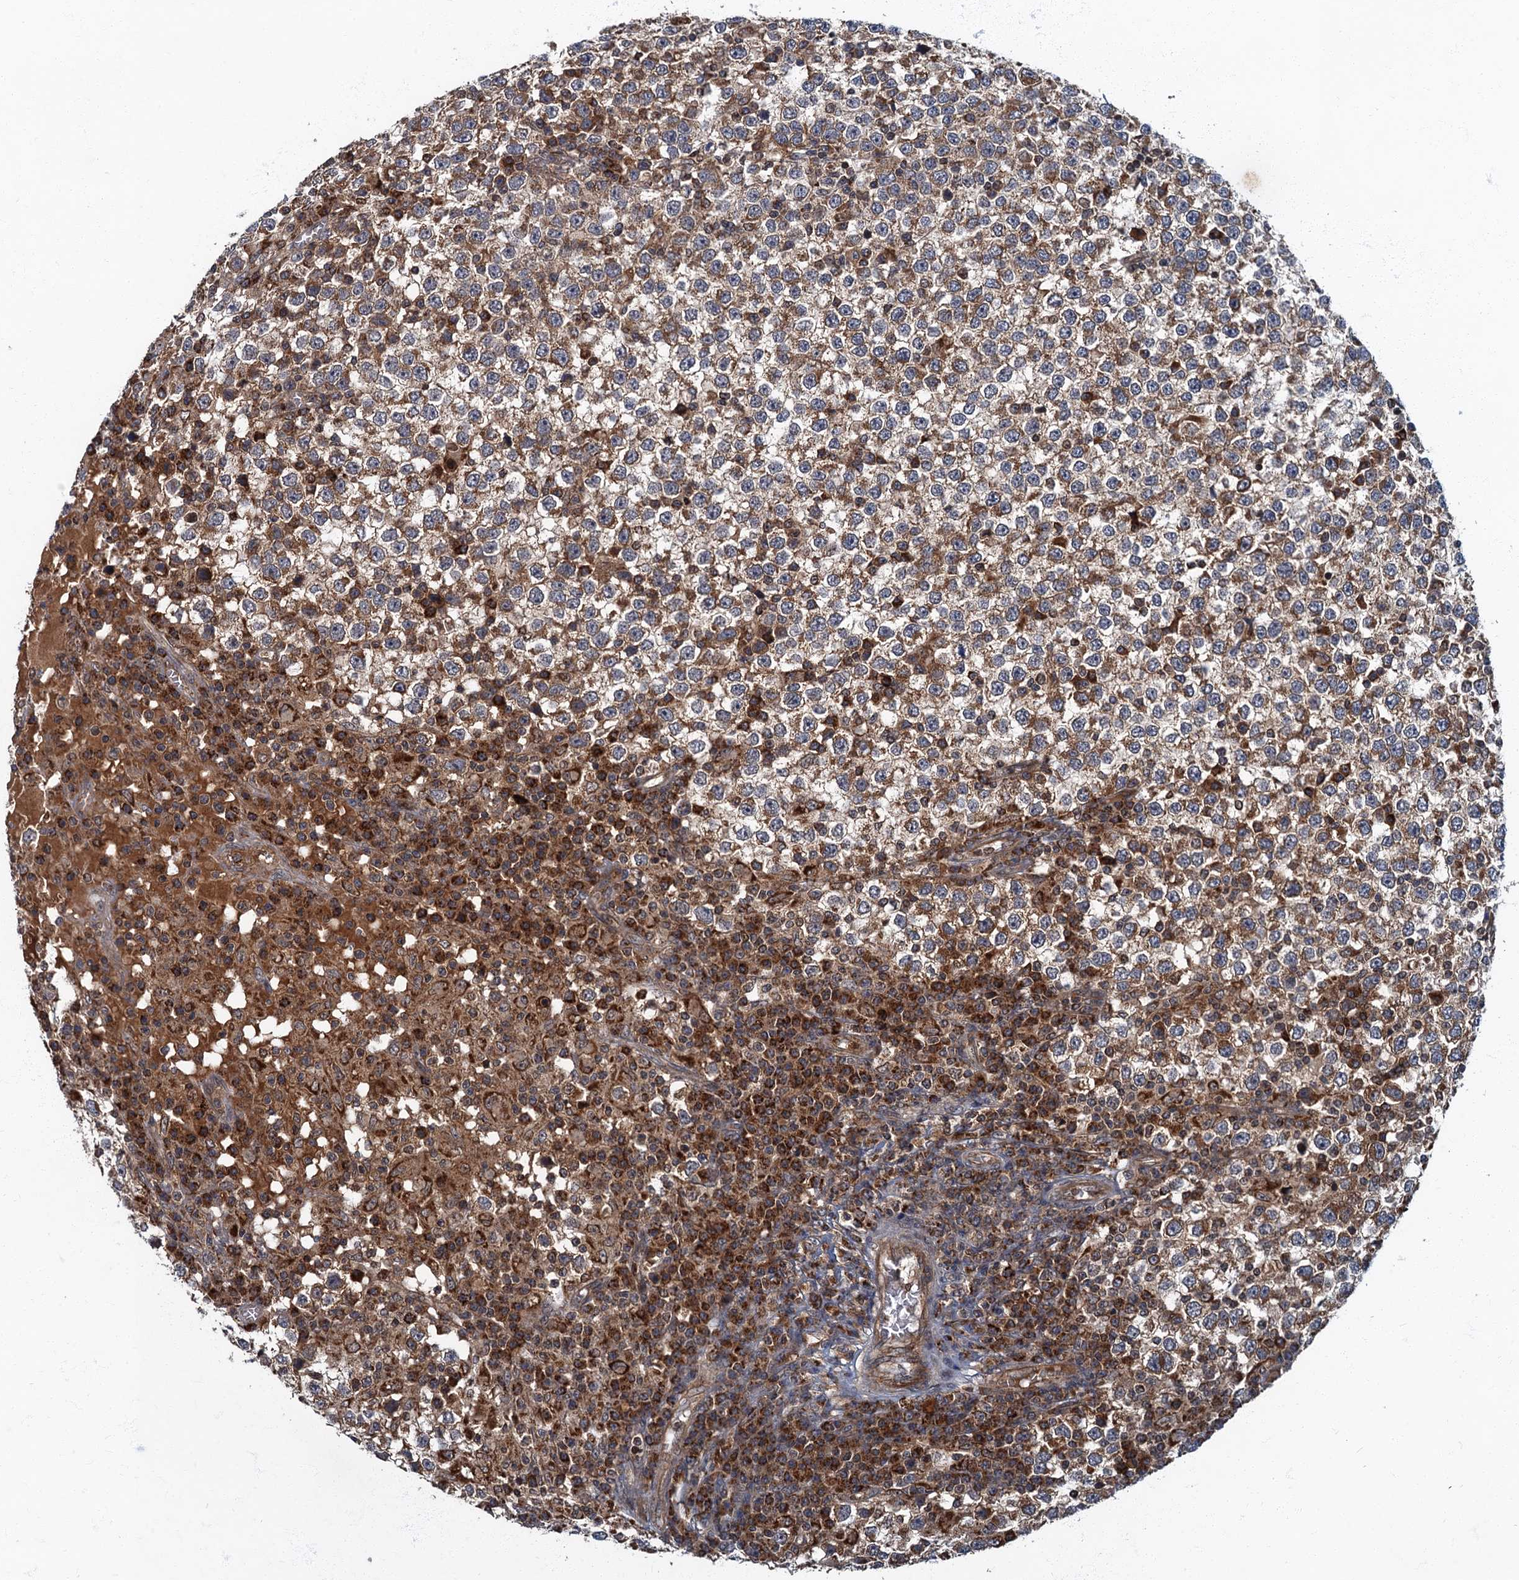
{"staining": {"intensity": "moderate", "quantity": ">75%", "location": "cytoplasmic/membranous"}, "tissue": "testis cancer", "cell_type": "Tumor cells", "image_type": "cancer", "snomed": [{"axis": "morphology", "description": "Seminoma, NOS"}, {"axis": "topography", "description": "Testis"}], "caption": "There is medium levels of moderate cytoplasmic/membranous expression in tumor cells of seminoma (testis), as demonstrated by immunohistochemical staining (brown color).", "gene": "SLC11A2", "patient": {"sex": "male", "age": 65}}